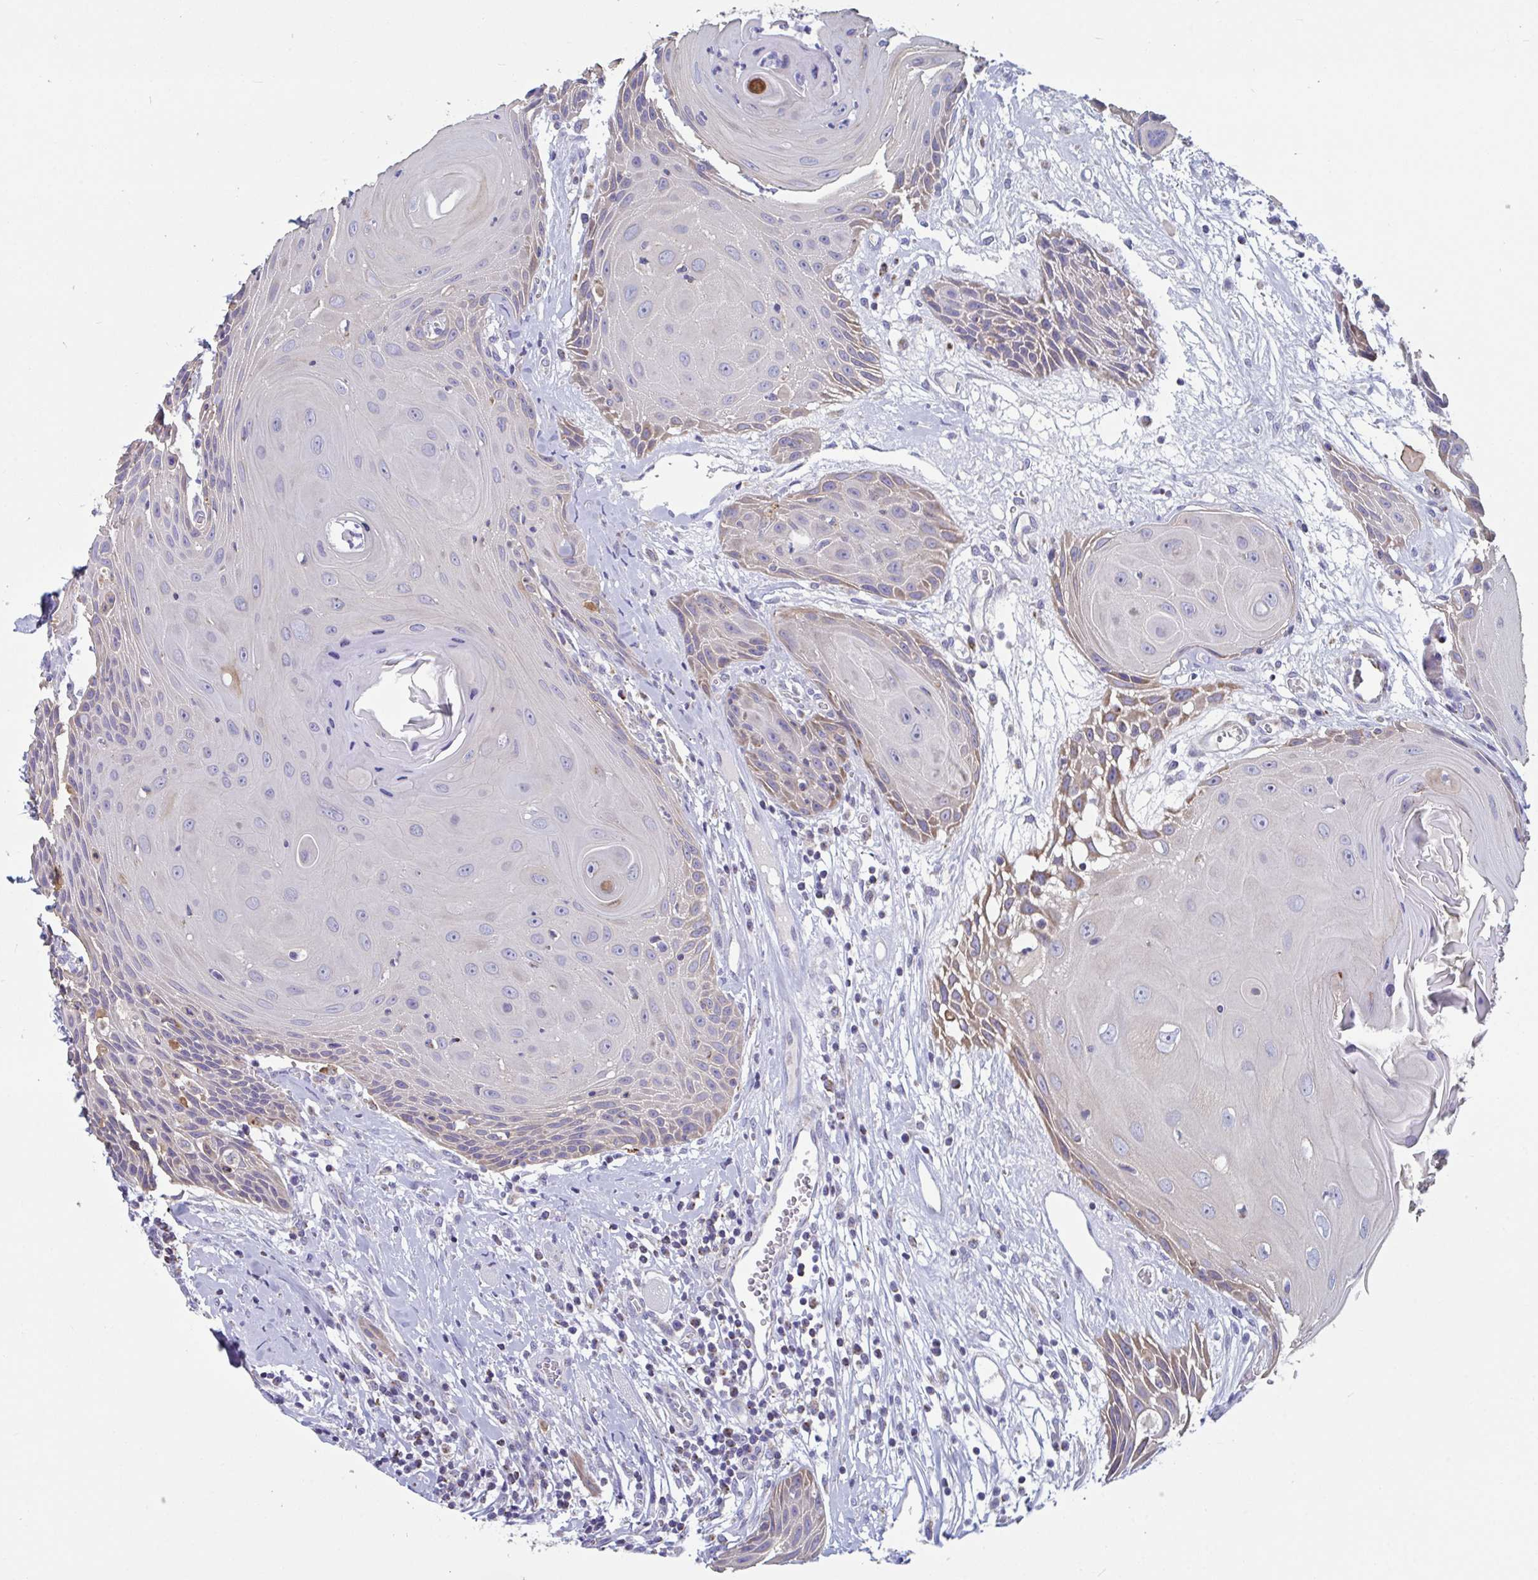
{"staining": {"intensity": "moderate", "quantity": "<25%", "location": "cytoplasmic/membranous"}, "tissue": "head and neck cancer", "cell_type": "Tumor cells", "image_type": "cancer", "snomed": [{"axis": "morphology", "description": "Squamous cell carcinoma, NOS"}, {"axis": "topography", "description": "Oral tissue"}, {"axis": "topography", "description": "Head-Neck"}], "caption": "Tumor cells display moderate cytoplasmic/membranous staining in about <25% of cells in squamous cell carcinoma (head and neck).", "gene": "BCAT2", "patient": {"sex": "male", "age": 49}}